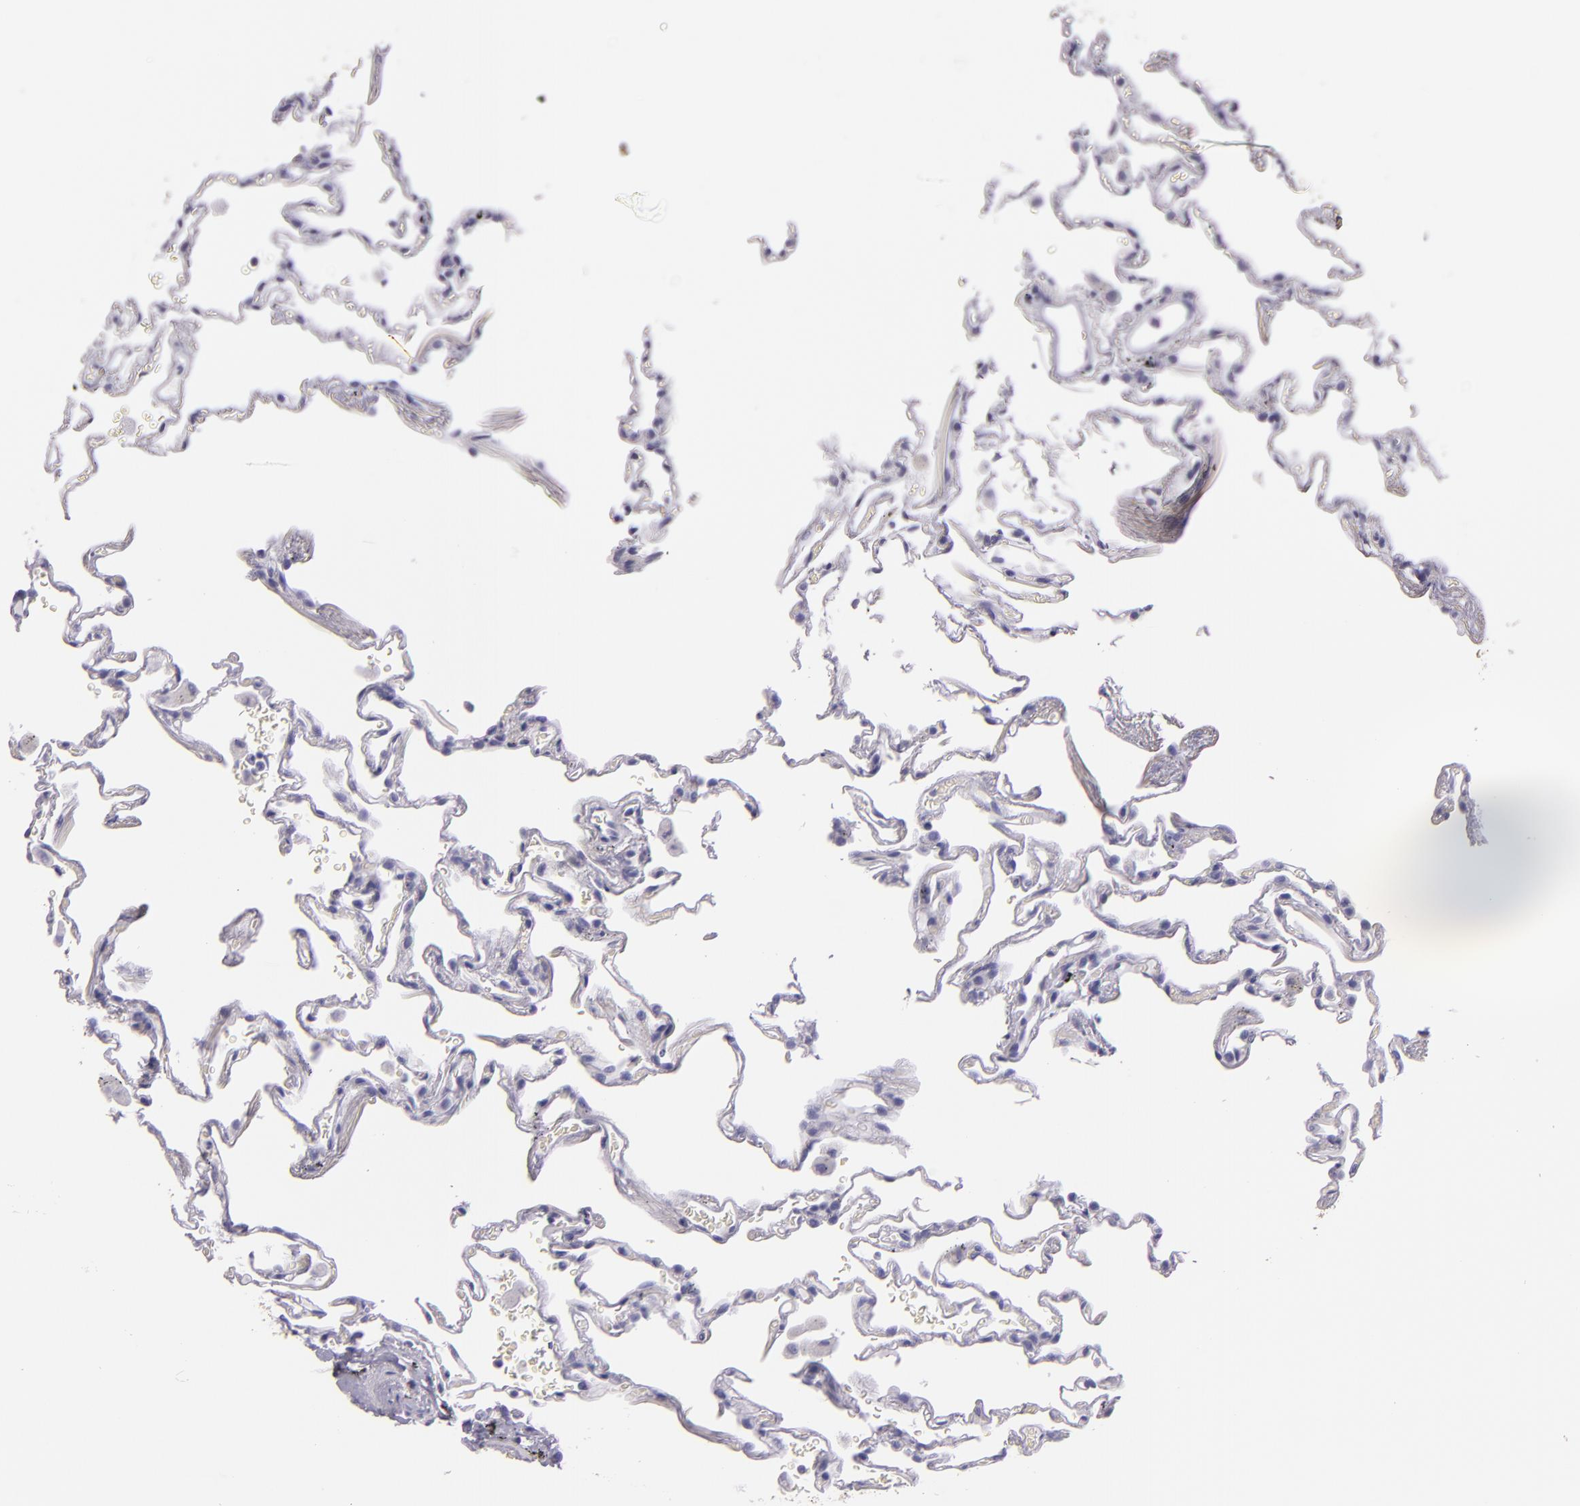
{"staining": {"intensity": "negative", "quantity": "none", "location": "none"}, "tissue": "lung", "cell_type": "Alveolar cells", "image_type": "normal", "snomed": [{"axis": "morphology", "description": "Normal tissue, NOS"}, {"axis": "morphology", "description": "Inflammation, NOS"}, {"axis": "topography", "description": "Lung"}], "caption": "This image is of benign lung stained with IHC to label a protein in brown with the nuclei are counter-stained blue. There is no staining in alveolar cells. (Immunohistochemistry (ihc), brightfield microscopy, high magnification).", "gene": "MUC5AC", "patient": {"sex": "male", "age": 69}}